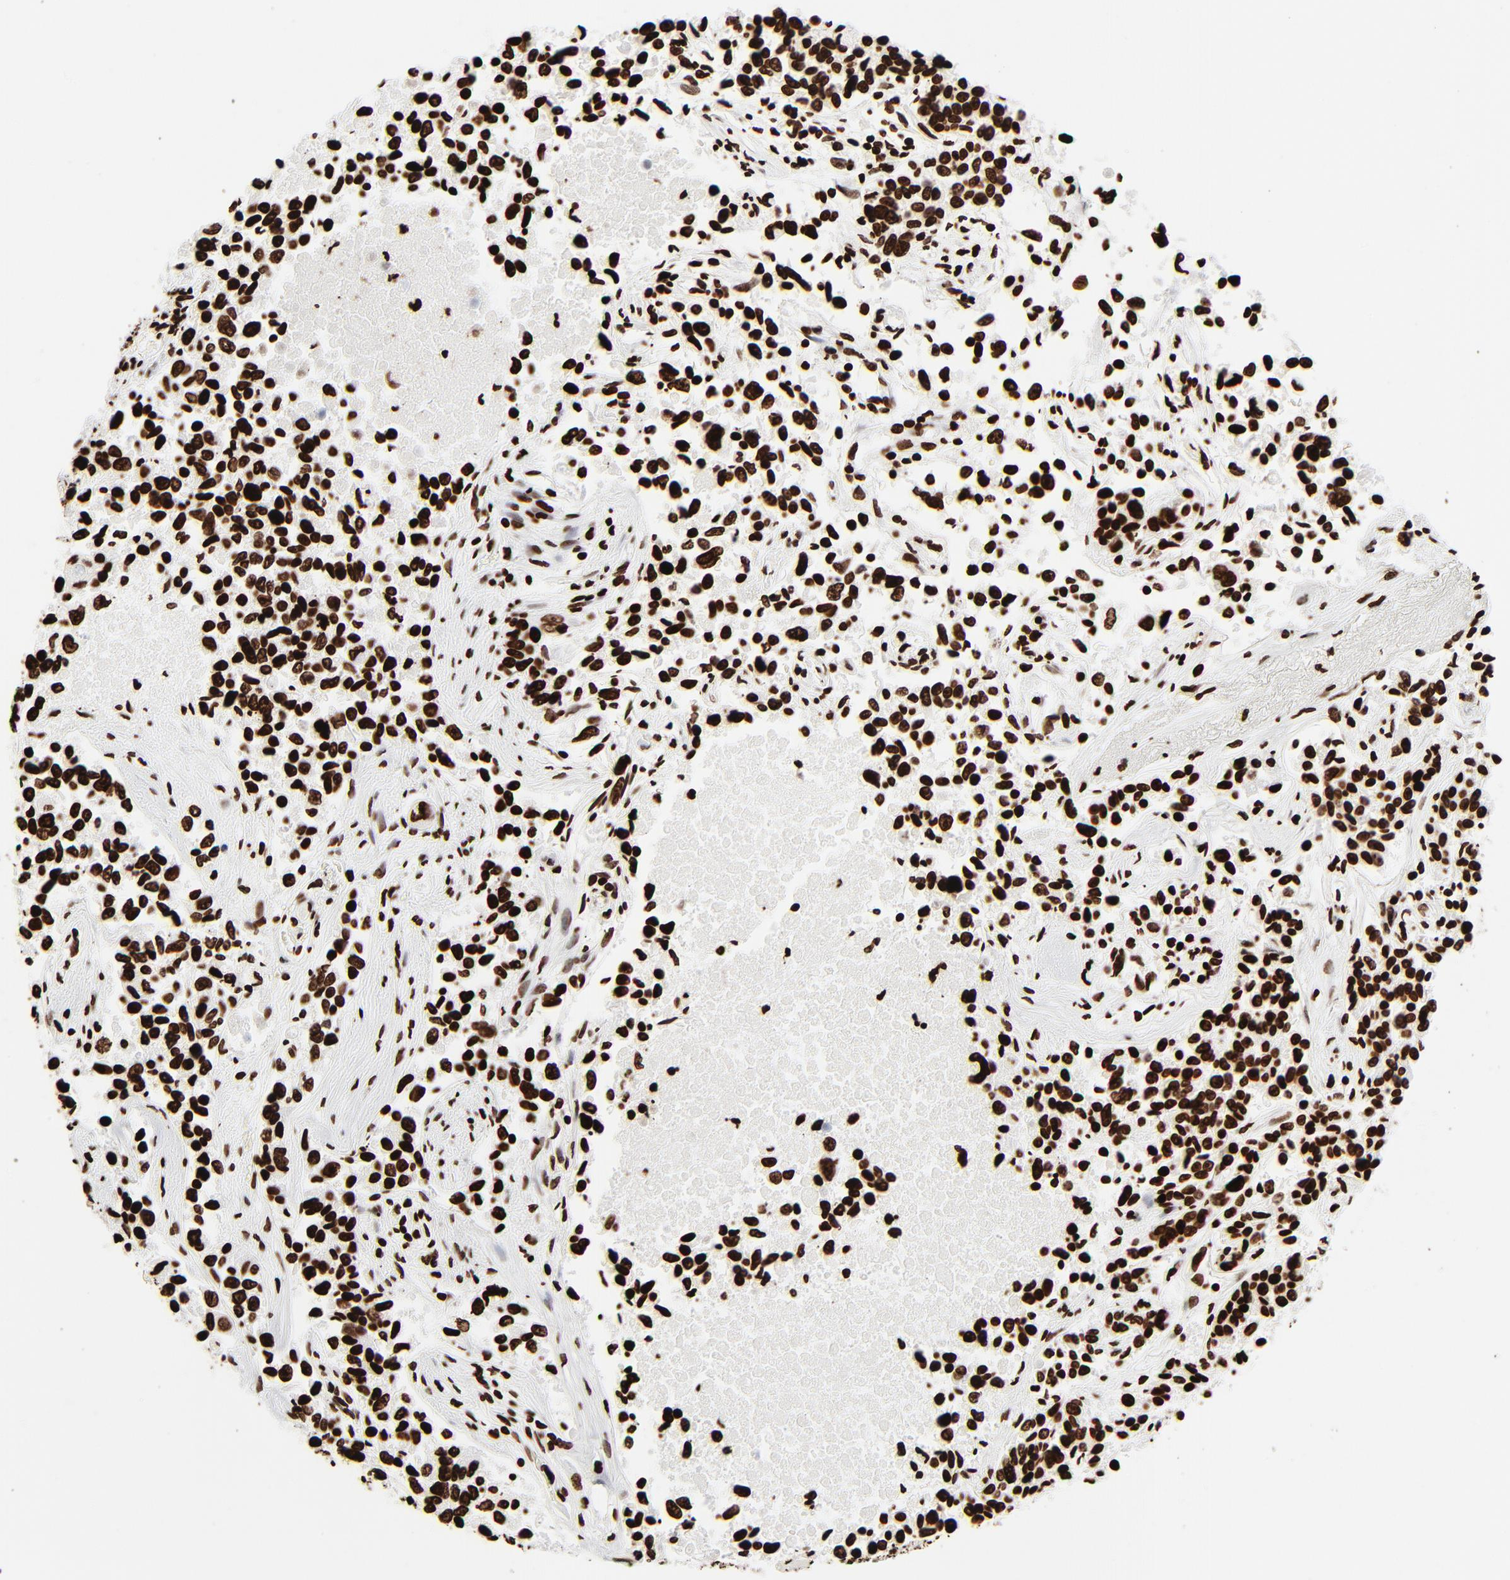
{"staining": {"intensity": "strong", "quantity": ">75%", "location": "nuclear"}, "tissue": "lung cancer", "cell_type": "Tumor cells", "image_type": "cancer", "snomed": [{"axis": "morphology", "description": "Adenocarcinoma, NOS"}, {"axis": "topography", "description": "Lung"}], "caption": "This micrograph displays lung adenocarcinoma stained with IHC to label a protein in brown. The nuclear of tumor cells show strong positivity for the protein. Nuclei are counter-stained blue.", "gene": "H3-4", "patient": {"sex": "male", "age": 84}}